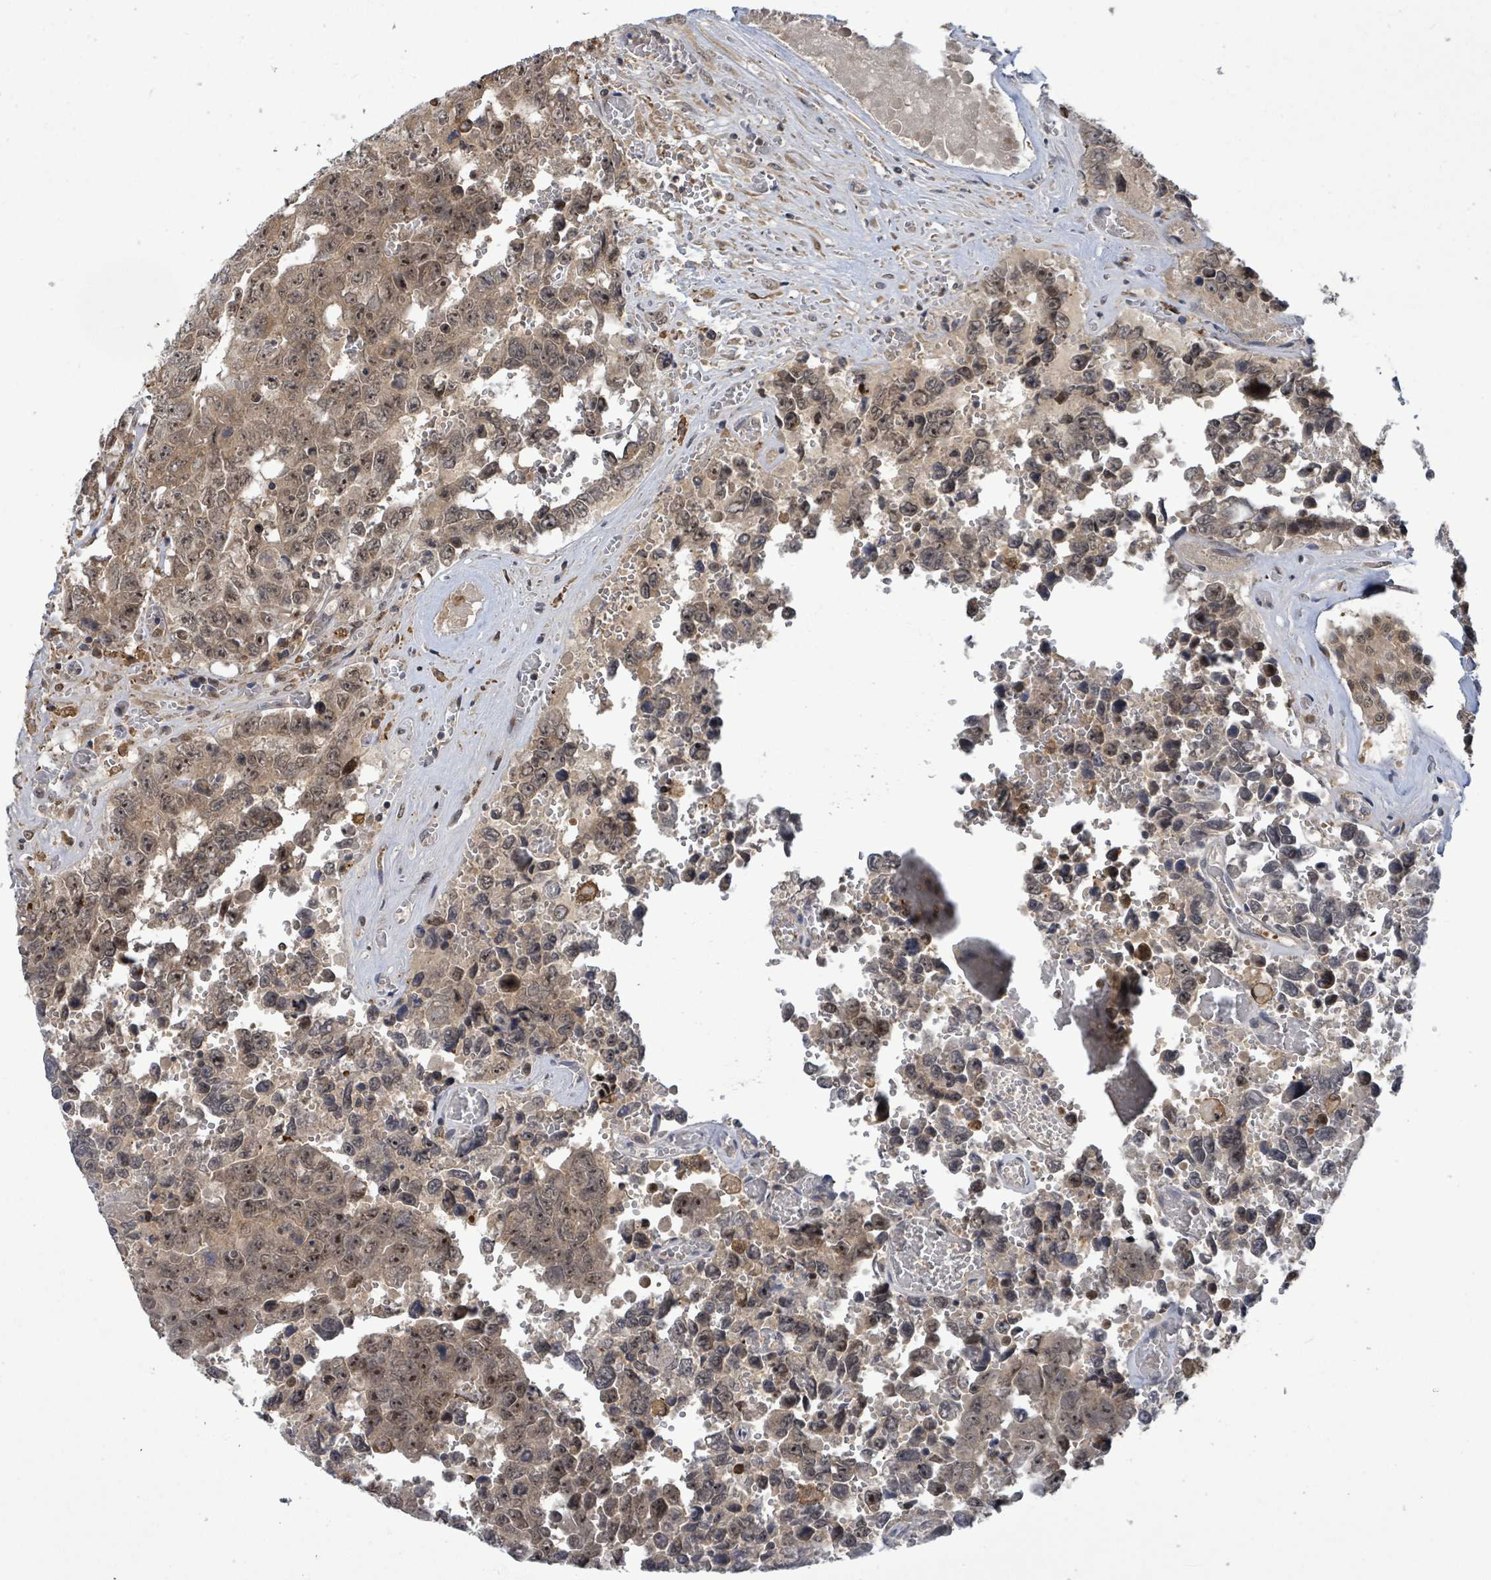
{"staining": {"intensity": "moderate", "quantity": ">75%", "location": "cytoplasmic/membranous,nuclear"}, "tissue": "testis cancer", "cell_type": "Tumor cells", "image_type": "cancer", "snomed": [{"axis": "morphology", "description": "Normal tissue, NOS"}, {"axis": "morphology", "description": "Carcinoma, Embryonal, NOS"}, {"axis": "topography", "description": "Testis"}, {"axis": "topography", "description": "Epididymis"}], "caption": "Immunohistochemical staining of testis embryonal carcinoma reveals moderate cytoplasmic/membranous and nuclear protein staining in about >75% of tumor cells.", "gene": "FBXO6", "patient": {"sex": "male", "age": 25}}